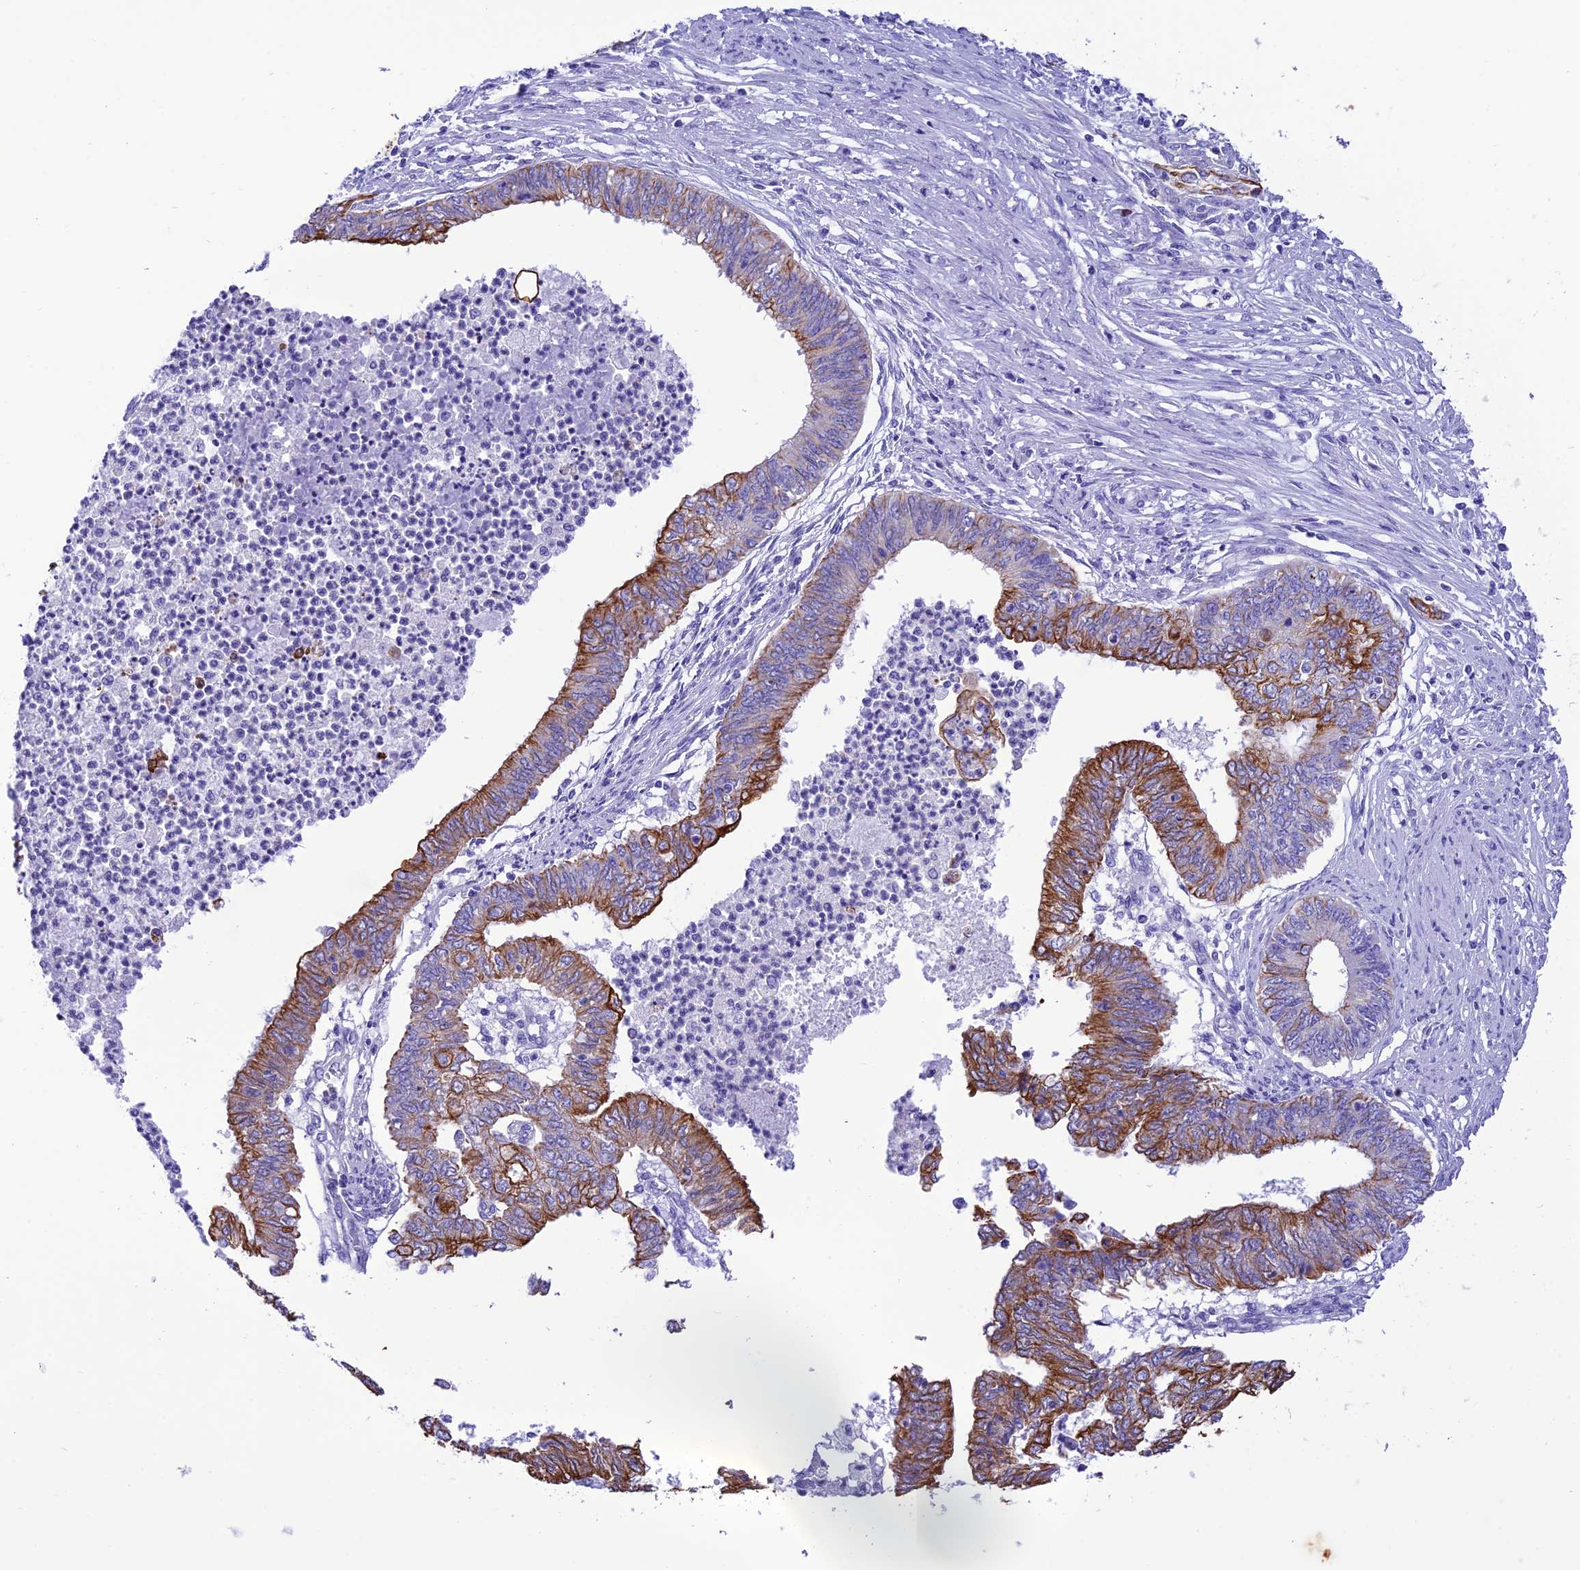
{"staining": {"intensity": "moderate", "quantity": "25%-75%", "location": "cytoplasmic/membranous"}, "tissue": "endometrial cancer", "cell_type": "Tumor cells", "image_type": "cancer", "snomed": [{"axis": "morphology", "description": "Adenocarcinoma, NOS"}, {"axis": "topography", "description": "Endometrium"}], "caption": "A medium amount of moderate cytoplasmic/membranous expression is appreciated in approximately 25%-75% of tumor cells in endometrial adenocarcinoma tissue.", "gene": "VPS52", "patient": {"sex": "female", "age": 68}}